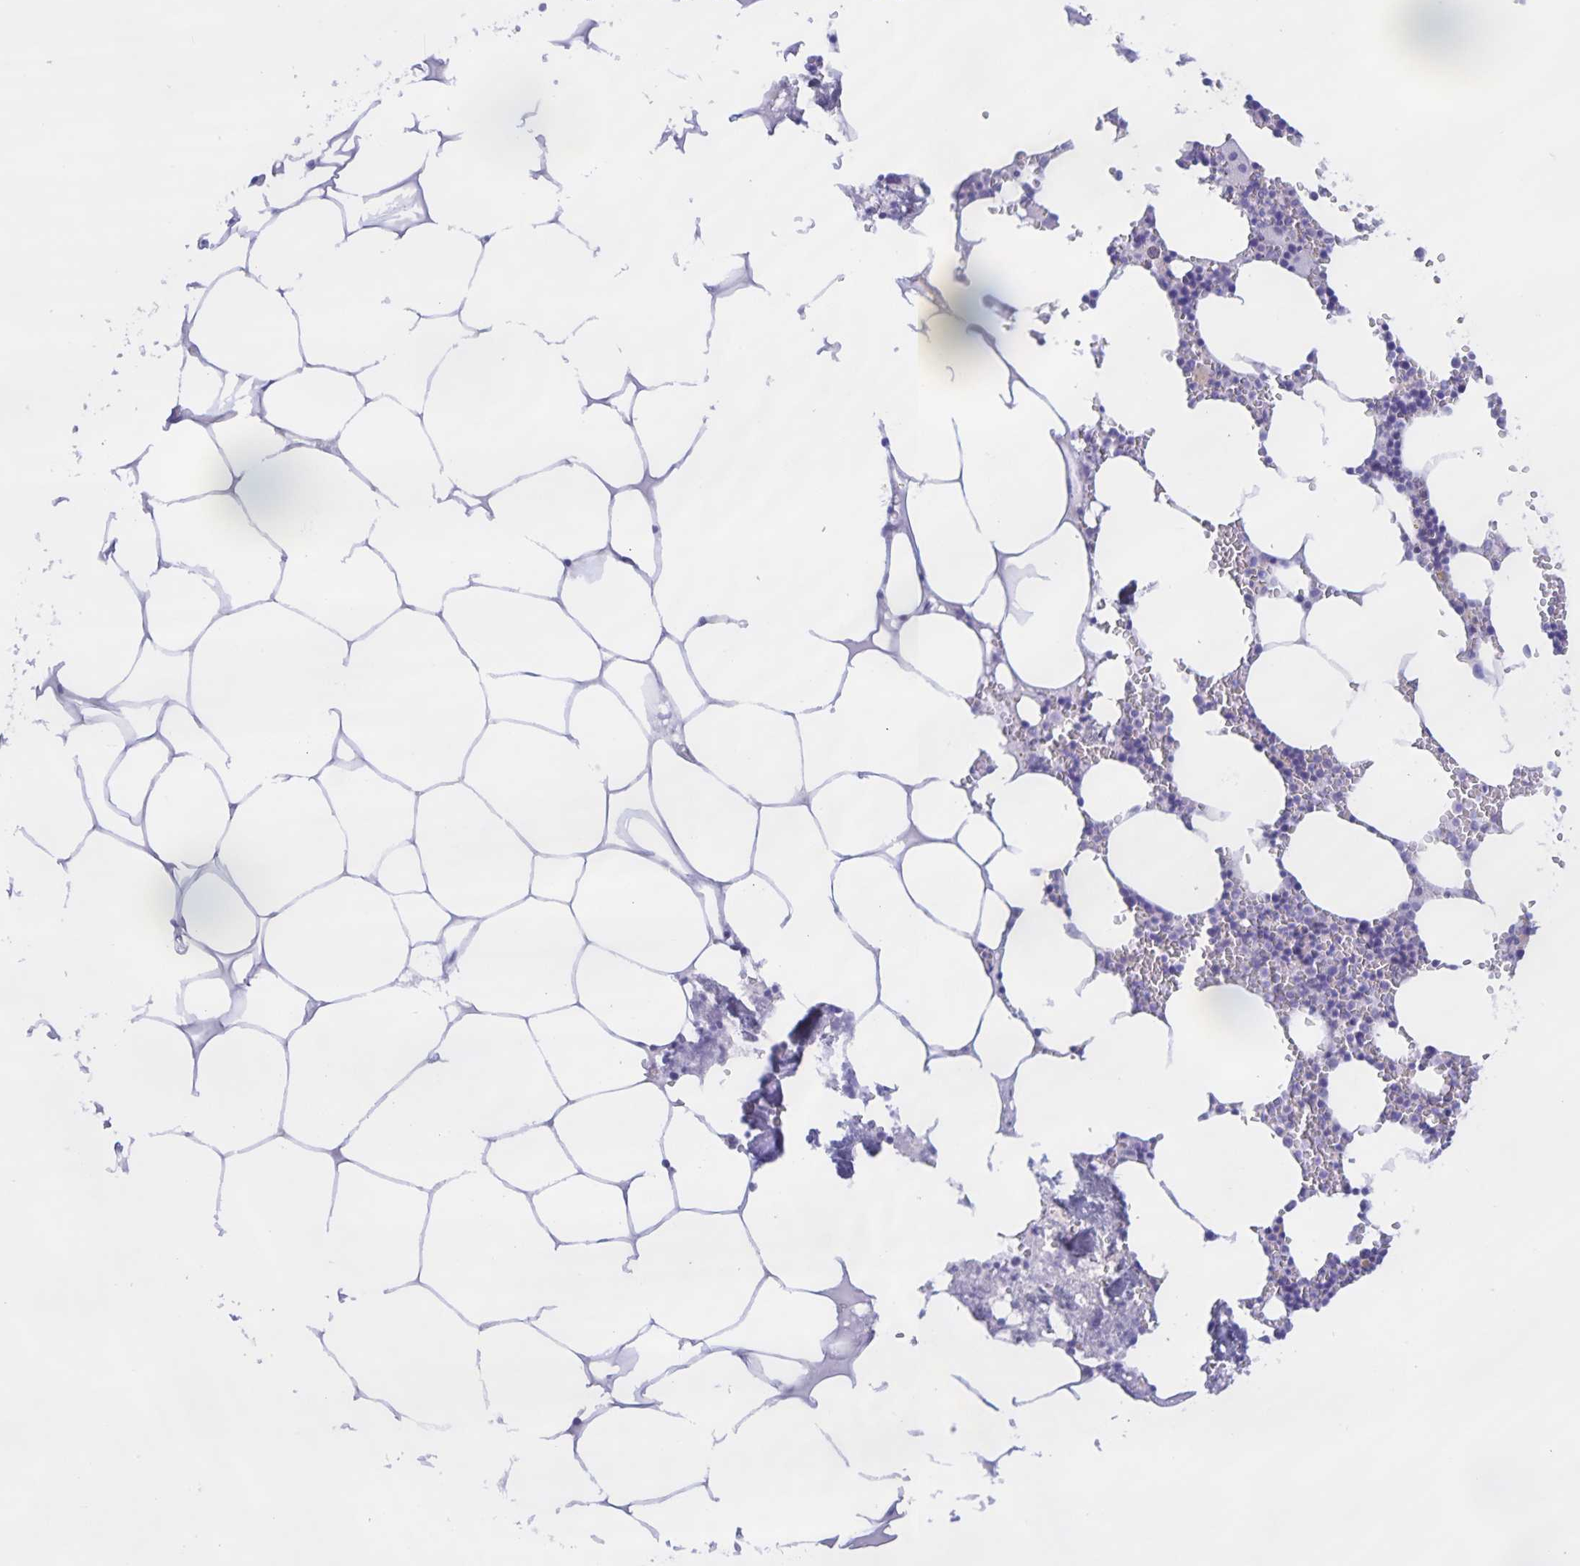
{"staining": {"intensity": "negative", "quantity": "none", "location": "none"}, "tissue": "bone marrow", "cell_type": "Hematopoietic cells", "image_type": "normal", "snomed": [{"axis": "morphology", "description": "Normal tissue, NOS"}, {"axis": "topography", "description": "Bone marrow"}], "caption": "Immunohistochemistry histopathology image of unremarkable bone marrow: human bone marrow stained with DAB (3,3'-diaminobenzidine) demonstrates no significant protein expression in hematopoietic cells.", "gene": "DMGDH", "patient": {"sex": "male", "age": 54}}